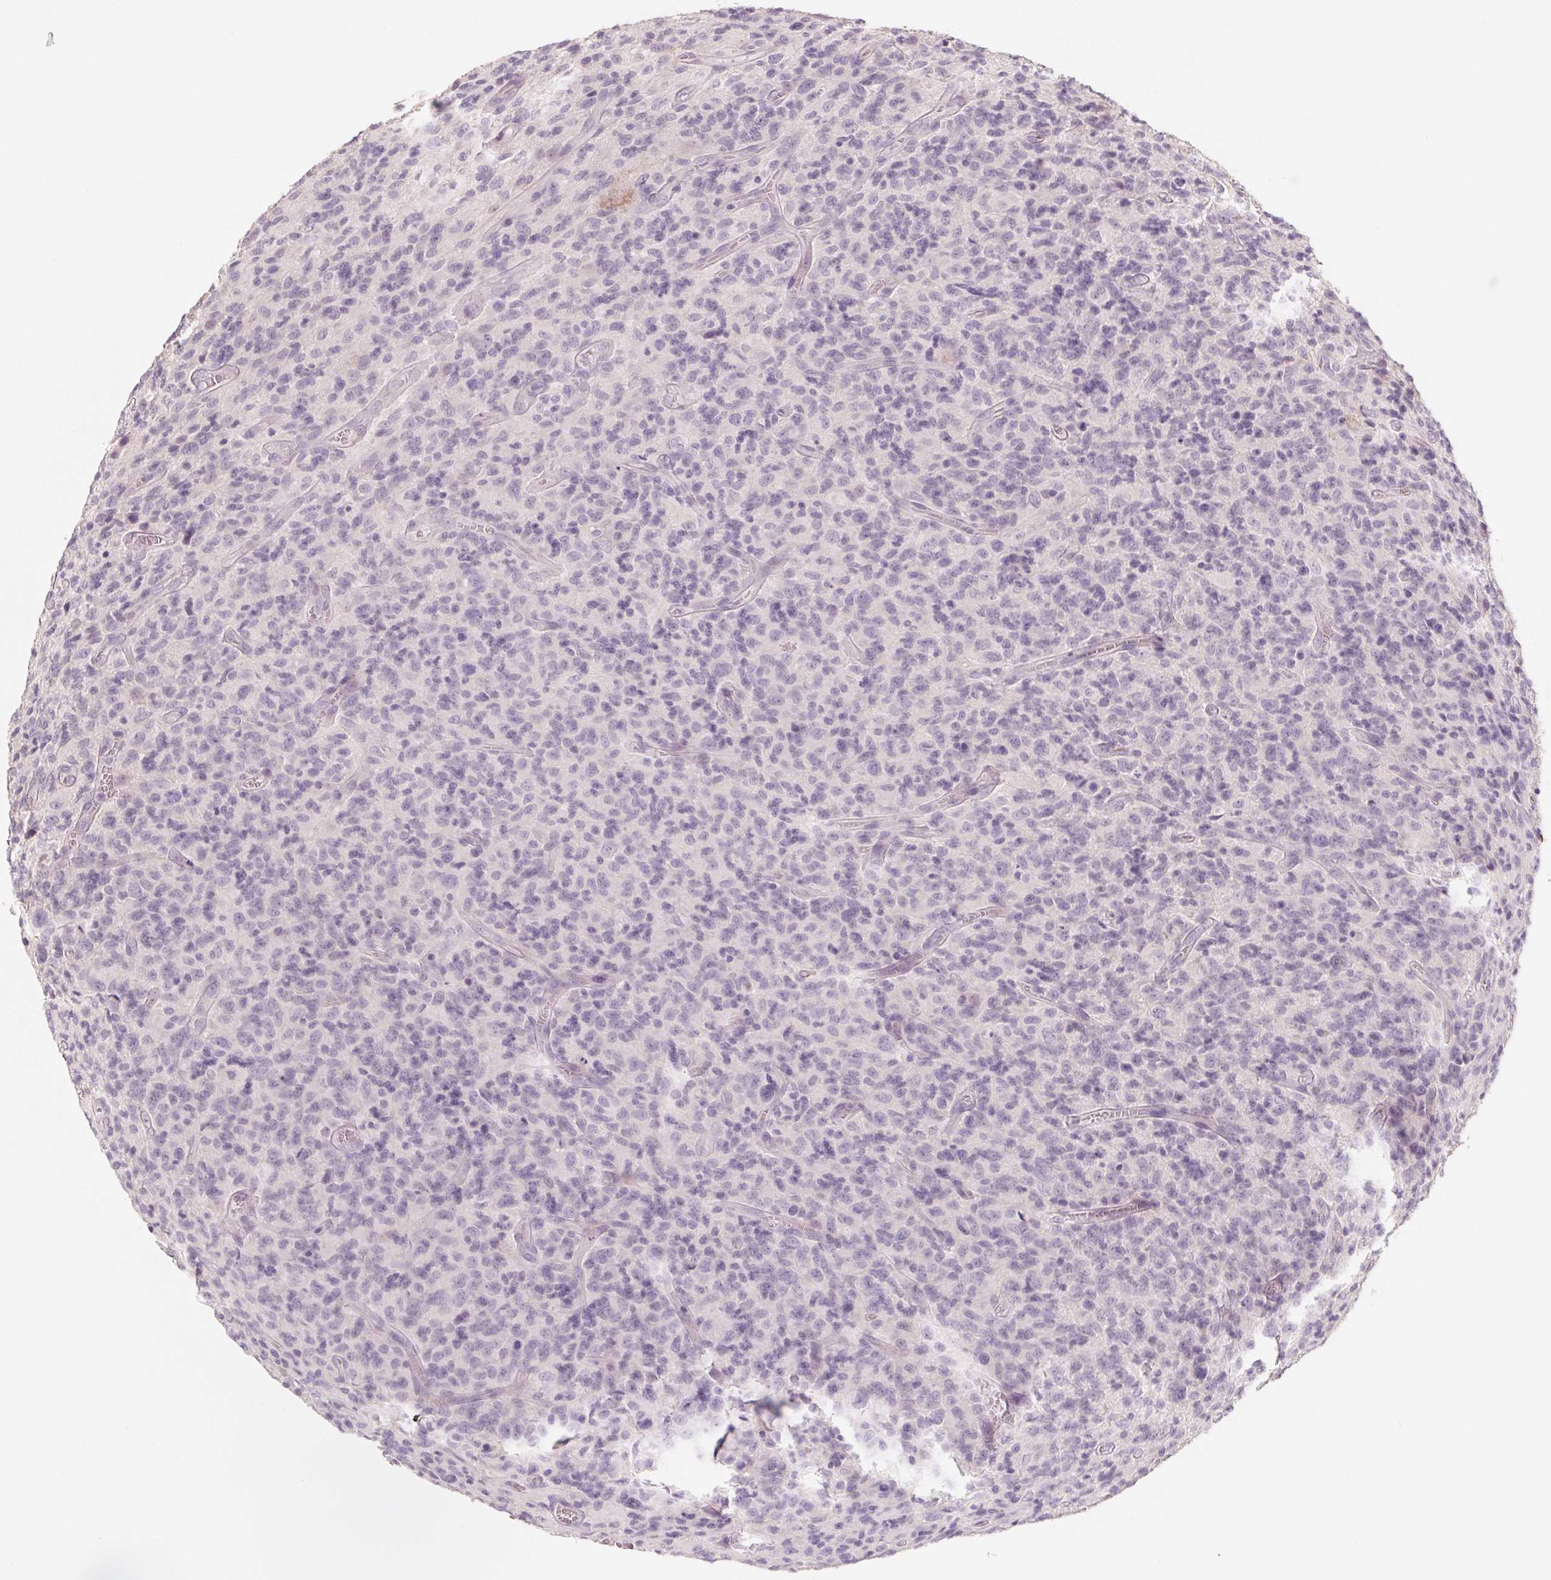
{"staining": {"intensity": "negative", "quantity": "none", "location": "none"}, "tissue": "glioma", "cell_type": "Tumor cells", "image_type": "cancer", "snomed": [{"axis": "morphology", "description": "Glioma, malignant, High grade"}, {"axis": "topography", "description": "Brain"}], "caption": "Glioma stained for a protein using immunohistochemistry displays no positivity tumor cells.", "gene": "POU1F1", "patient": {"sex": "male", "age": 76}}